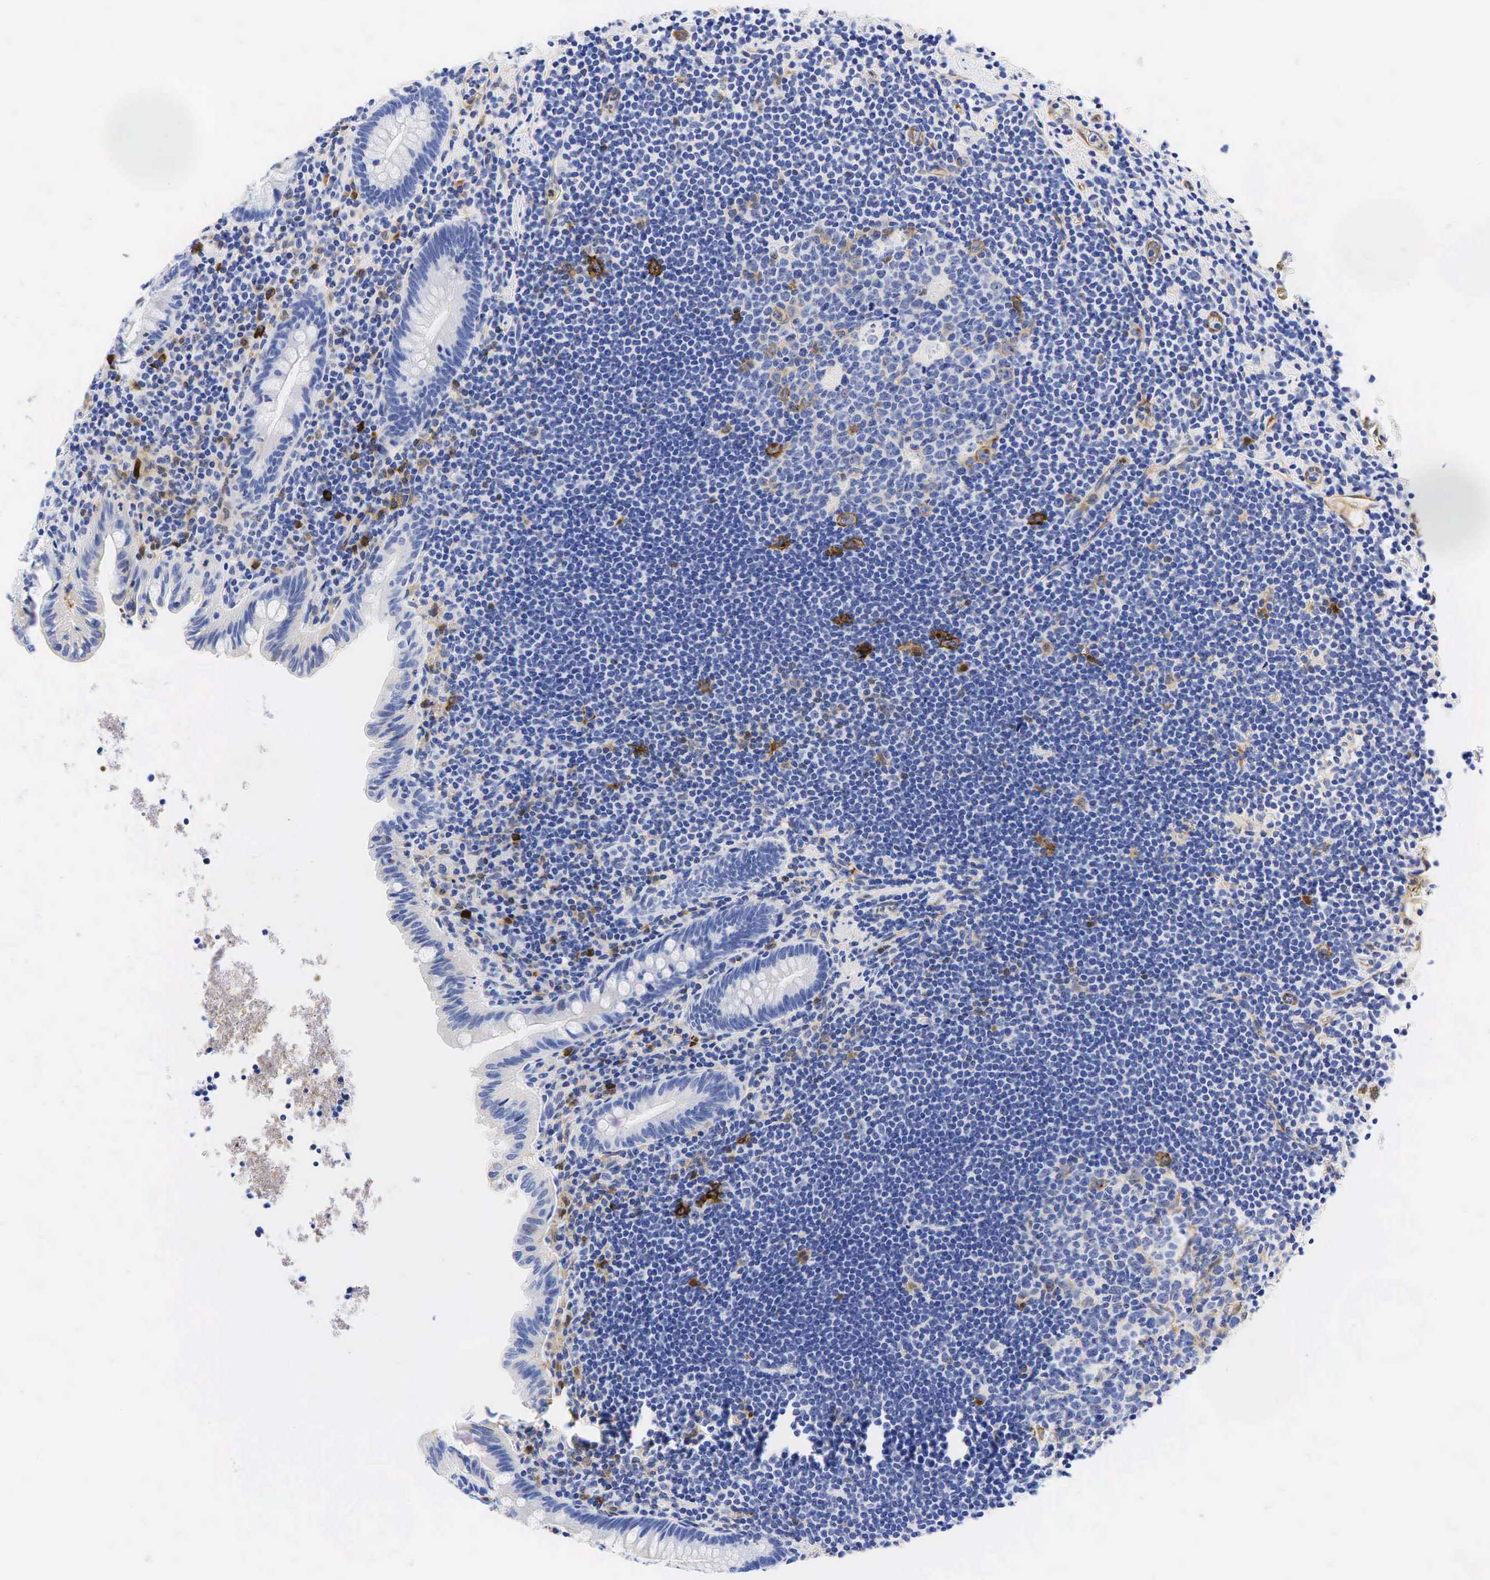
{"staining": {"intensity": "moderate", "quantity": "25%-75%", "location": "cytoplasmic/membranous"}, "tissue": "appendix", "cell_type": "Glandular cells", "image_type": "normal", "snomed": [{"axis": "morphology", "description": "Normal tissue, NOS"}, {"axis": "topography", "description": "Appendix"}], "caption": "Appendix was stained to show a protein in brown. There is medium levels of moderate cytoplasmic/membranous expression in about 25%-75% of glandular cells. Using DAB (3,3'-diaminobenzidine) (brown) and hematoxylin (blue) stains, captured at high magnification using brightfield microscopy.", "gene": "TNFRSF8", "patient": {"sex": "male", "age": 41}}